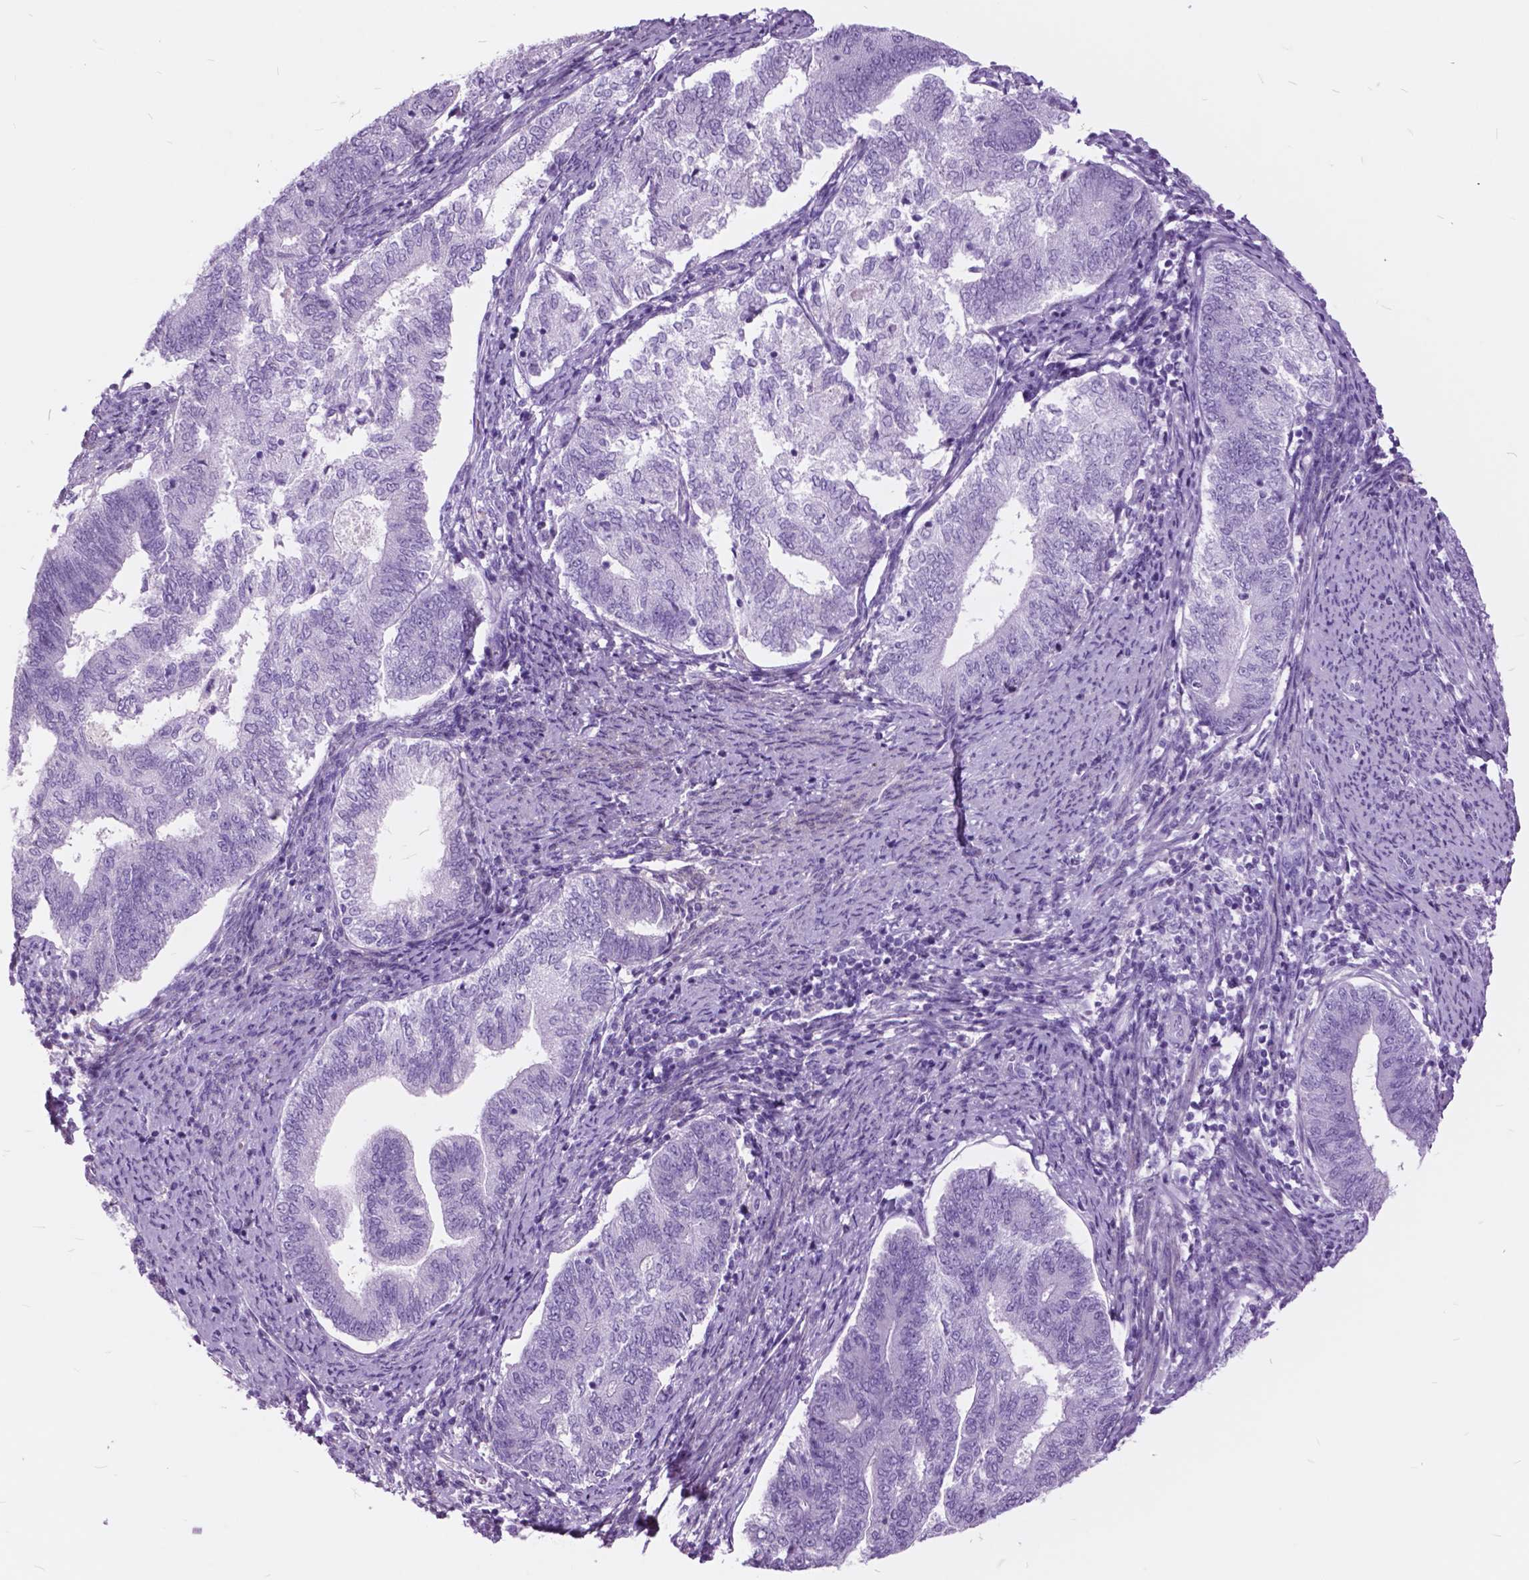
{"staining": {"intensity": "negative", "quantity": "none", "location": "none"}, "tissue": "endometrial cancer", "cell_type": "Tumor cells", "image_type": "cancer", "snomed": [{"axis": "morphology", "description": "Adenocarcinoma, NOS"}, {"axis": "topography", "description": "Endometrium"}], "caption": "Immunohistochemical staining of endometrial adenocarcinoma shows no significant staining in tumor cells.", "gene": "GDF9", "patient": {"sex": "female", "age": 65}}